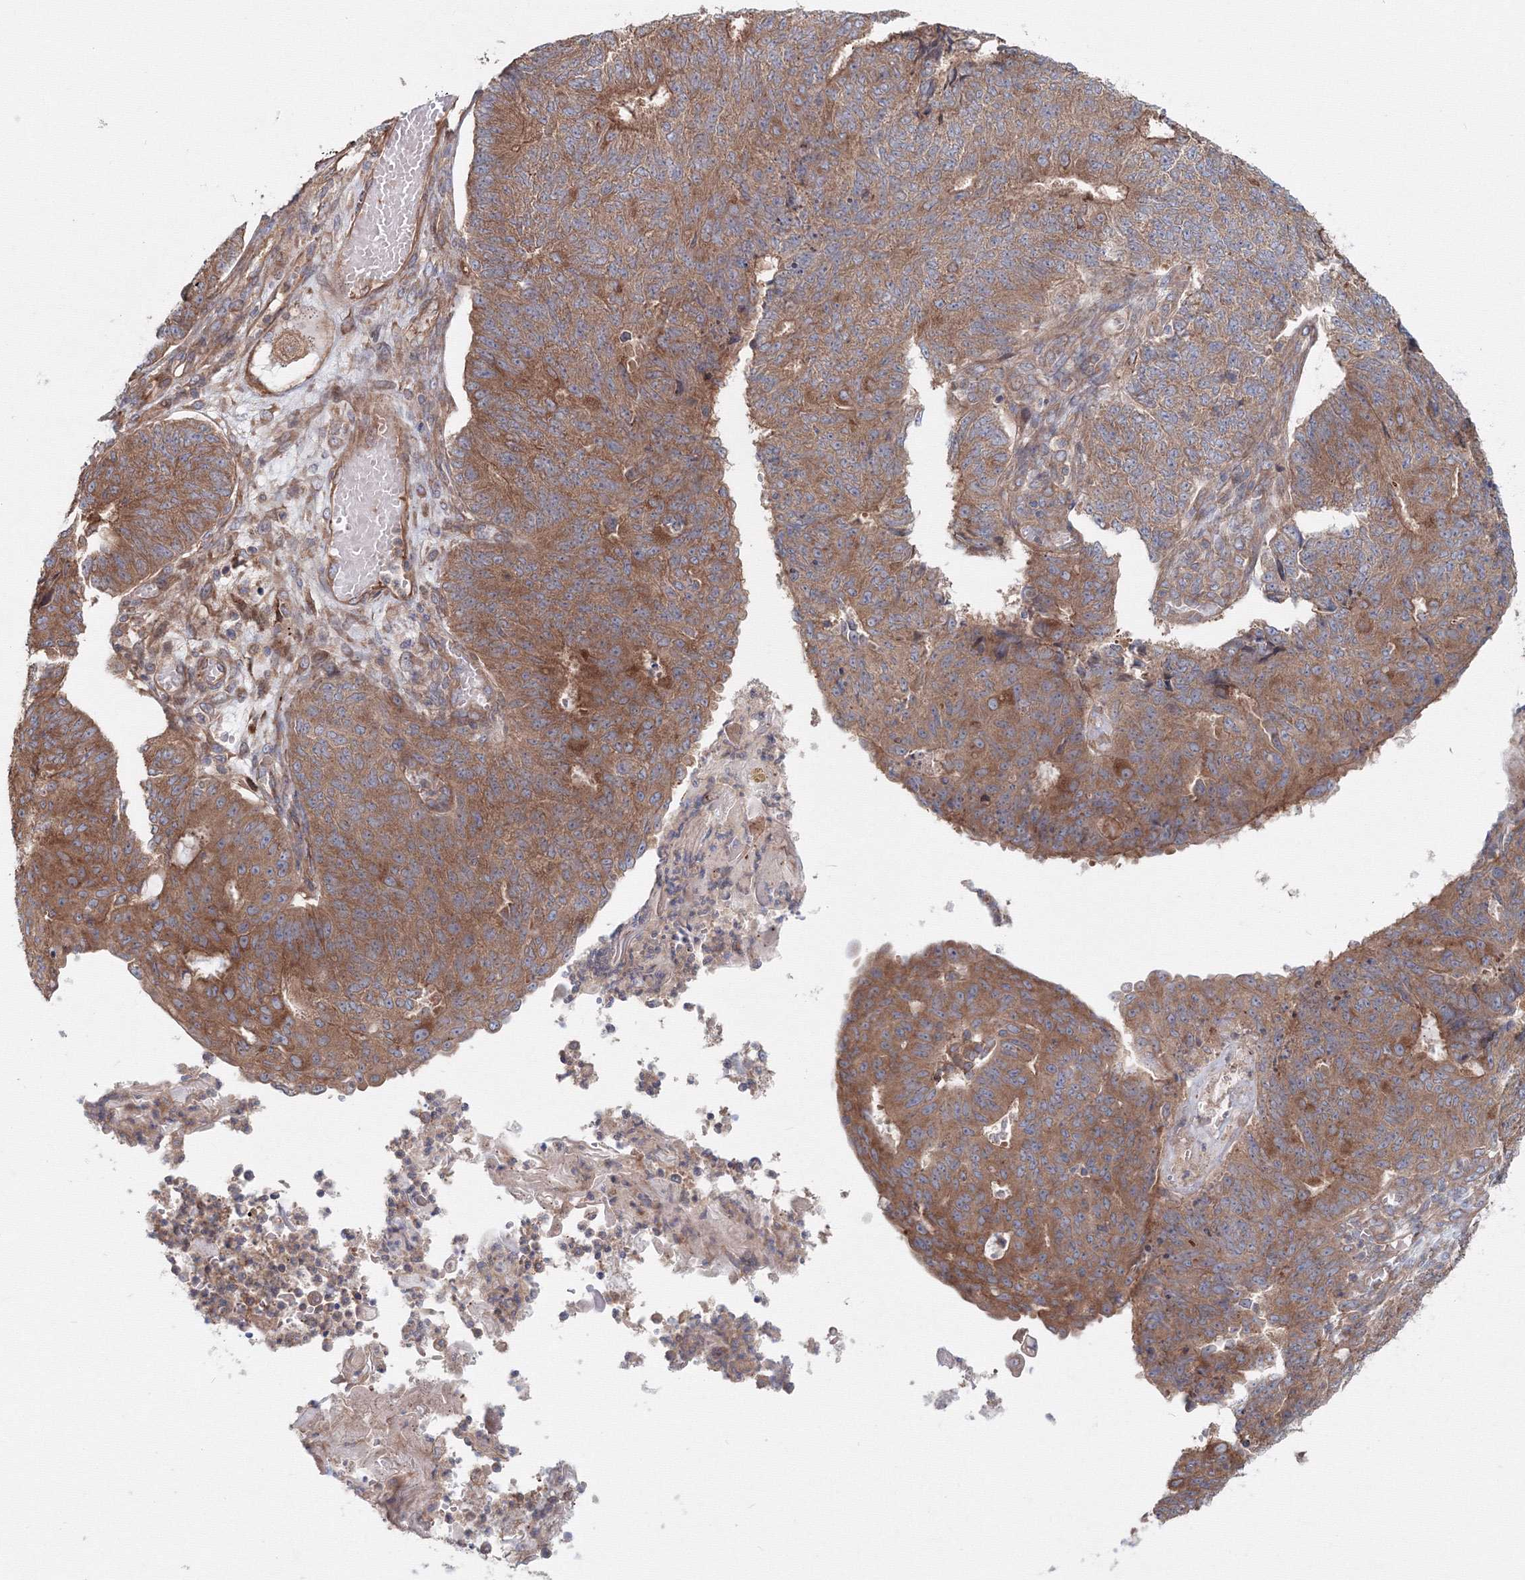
{"staining": {"intensity": "moderate", "quantity": ">75%", "location": "cytoplasmic/membranous"}, "tissue": "endometrial cancer", "cell_type": "Tumor cells", "image_type": "cancer", "snomed": [{"axis": "morphology", "description": "Adenocarcinoma, NOS"}, {"axis": "topography", "description": "Endometrium"}], "caption": "IHC image of neoplastic tissue: endometrial adenocarcinoma stained using IHC exhibits medium levels of moderate protein expression localized specifically in the cytoplasmic/membranous of tumor cells, appearing as a cytoplasmic/membranous brown color.", "gene": "EXOC1", "patient": {"sex": "female", "age": 32}}